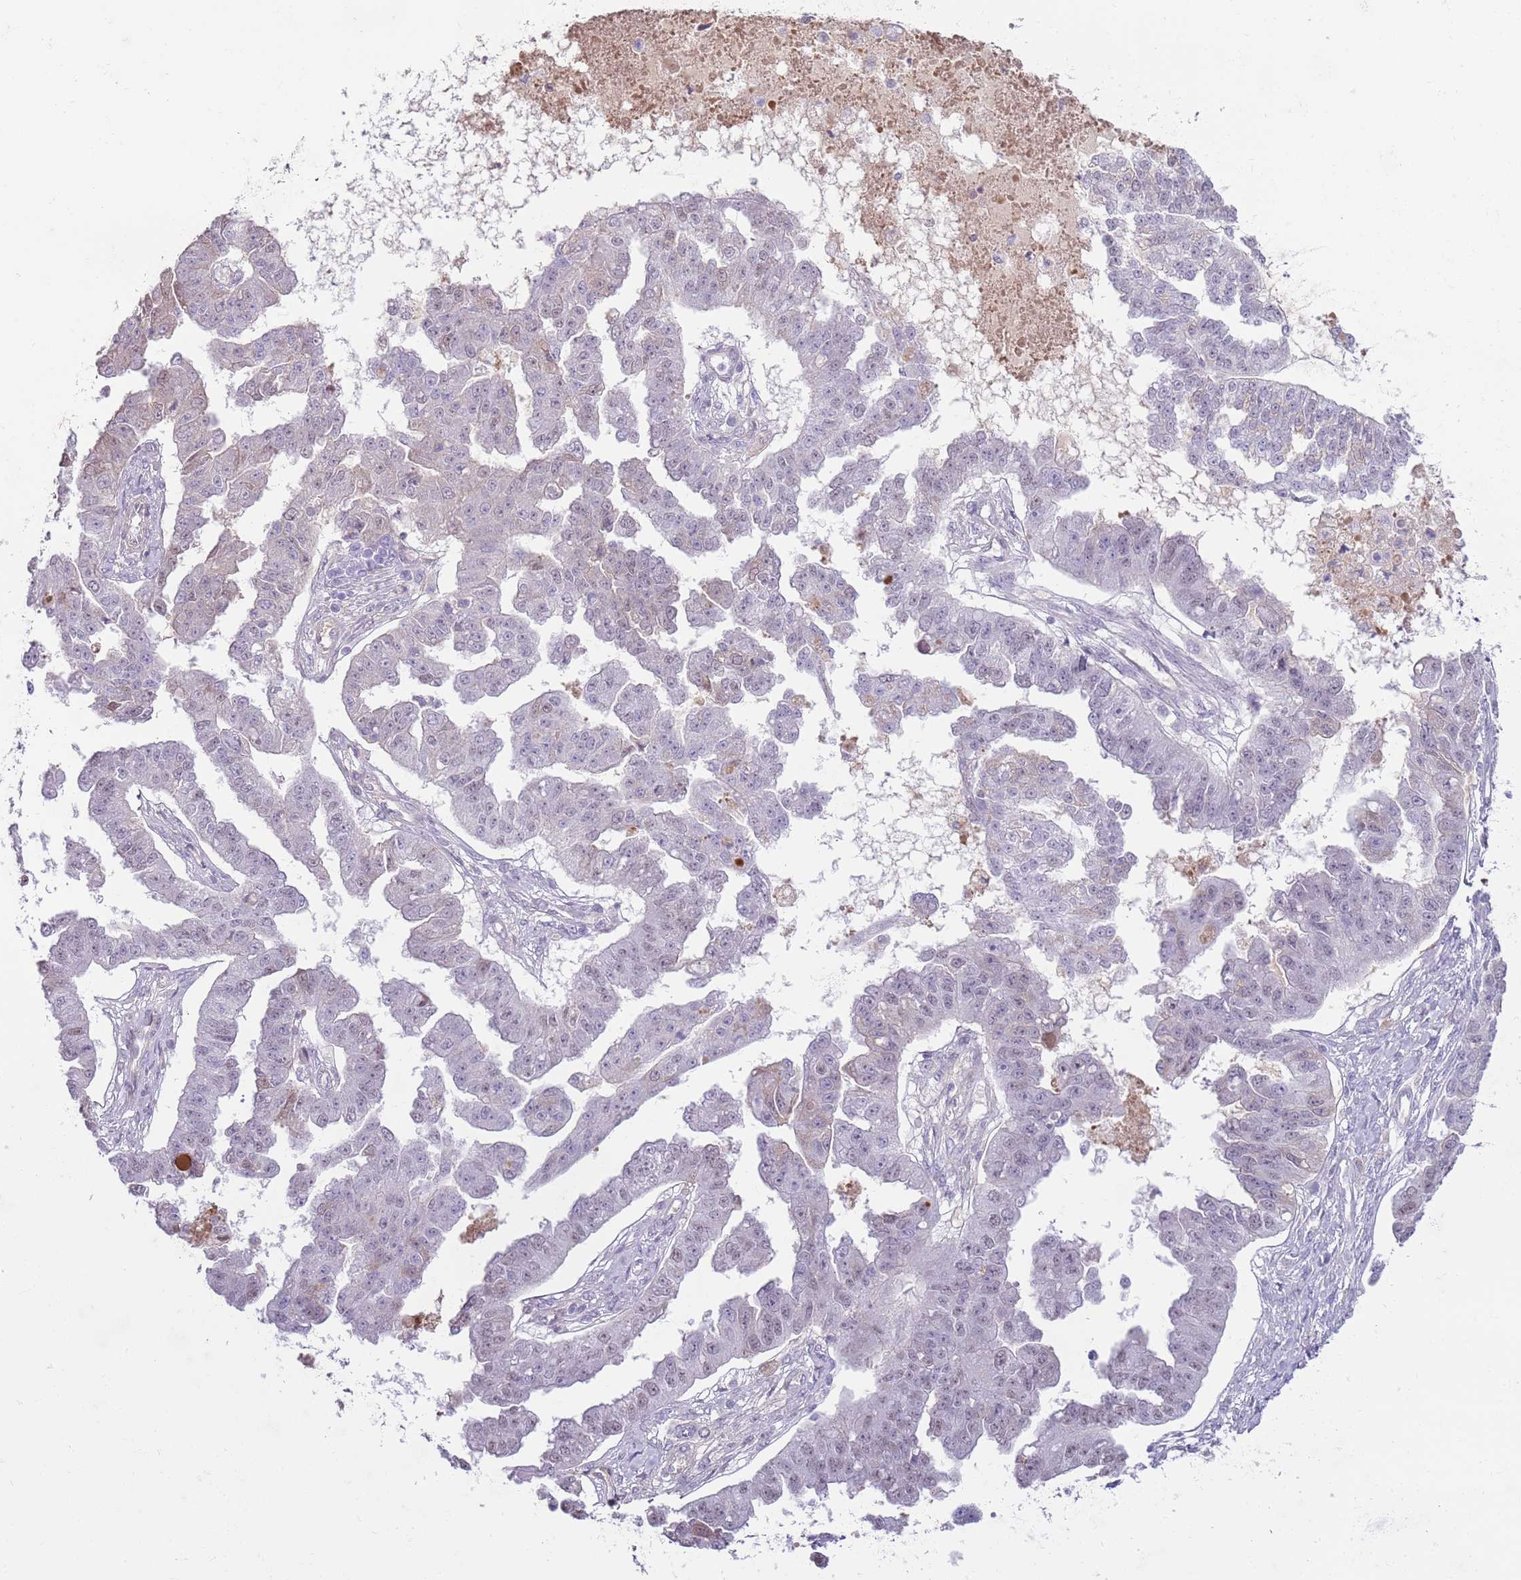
{"staining": {"intensity": "negative", "quantity": "none", "location": "none"}, "tissue": "ovarian cancer", "cell_type": "Tumor cells", "image_type": "cancer", "snomed": [{"axis": "morphology", "description": "Cystadenocarcinoma, serous, NOS"}, {"axis": "topography", "description": "Ovary"}], "caption": "Human ovarian cancer stained for a protein using immunohistochemistry exhibits no staining in tumor cells.", "gene": "MCUB", "patient": {"sex": "female", "age": 58}}